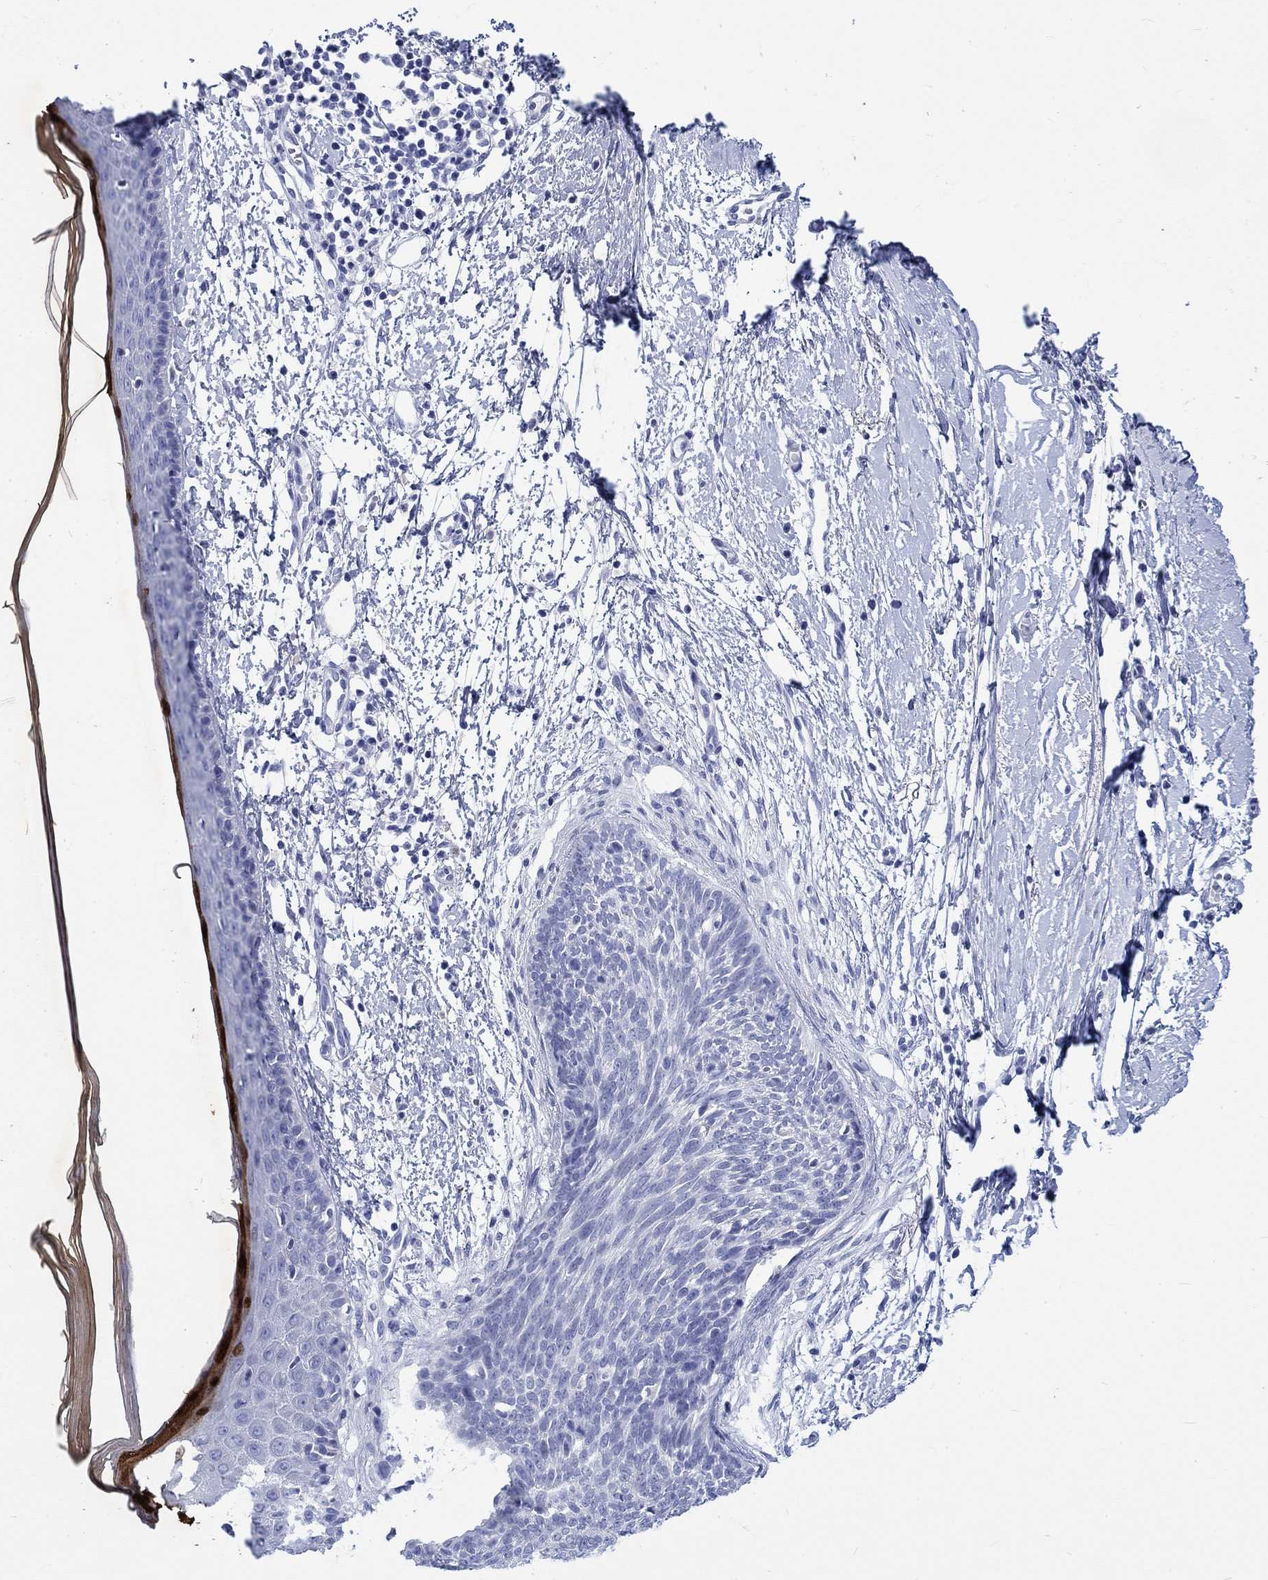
{"staining": {"intensity": "negative", "quantity": "none", "location": "none"}, "tissue": "skin cancer", "cell_type": "Tumor cells", "image_type": "cancer", "snomed": [{"axis": "morphology", "description": "Normal tissue, NOS"}, {"axis": "morphology", "description": "Basal cell carcinoma"}, {"axis": "topography", "description": "Skin"}], "caption": "High power microscopy photomicrograph of an immunohistochemistry image of skin cancer, revealing no significant positivity in tumor cells.", "gene": "KRT76", "patient": {"sex": "male", "age": 84}}